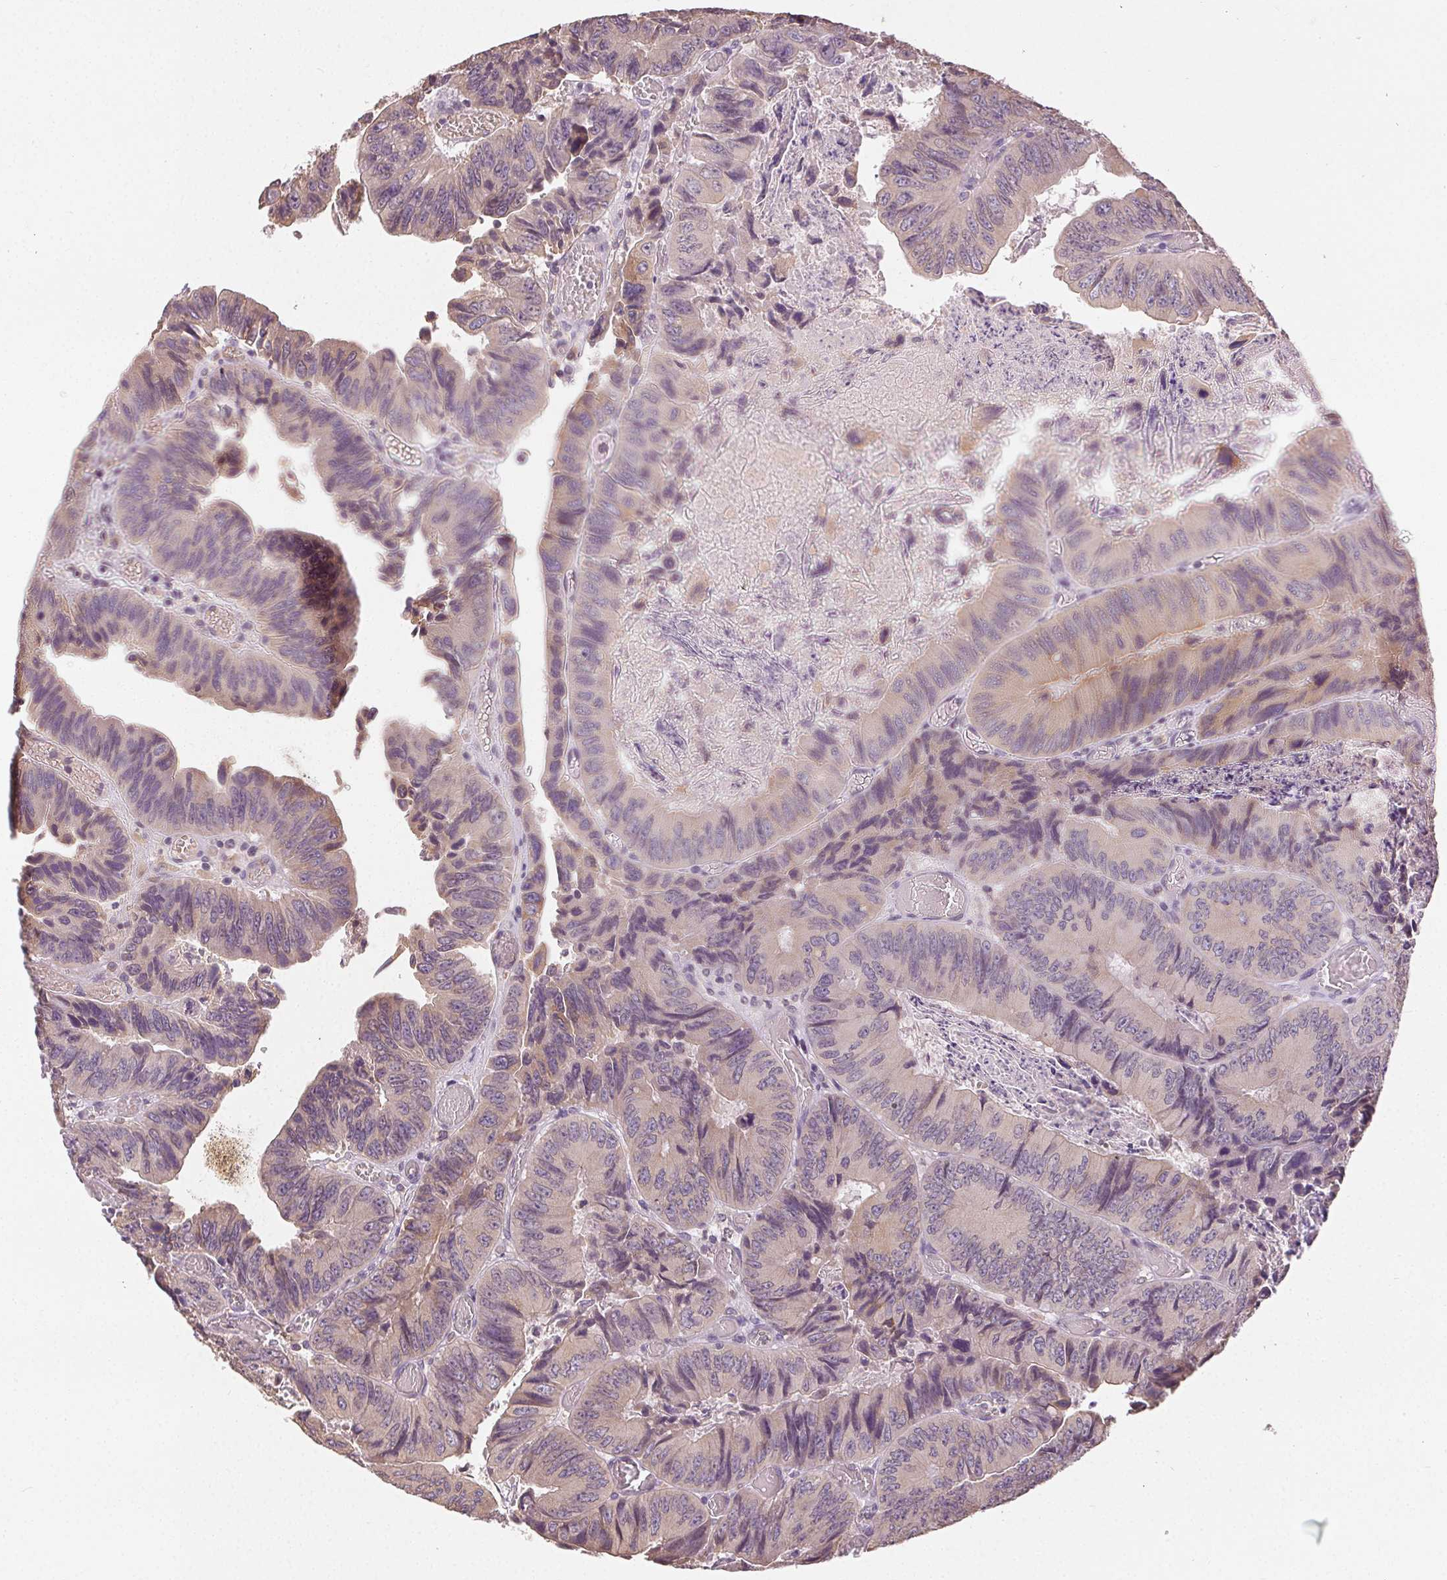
{"staining": {"intensity": "weak", "quantity": "25%-75%", "location": "cytoplasmic/membranous,nuclear"}, "tissue": "colorectal cancer", "cell_type": "Tumor cells", "image_type": "cancer", "snomed": [{"axis": "morphology", "description": "Adenocarcinoma, NOS"}, {"axis": "topography", "description": "Colon"}], "caption": "Human colorectal cancer stained with a protein marker demonstrates weak staining in tumor cells.", "gene": "SEZ6L2", "patient": {"sex": "female", "age": 84}}